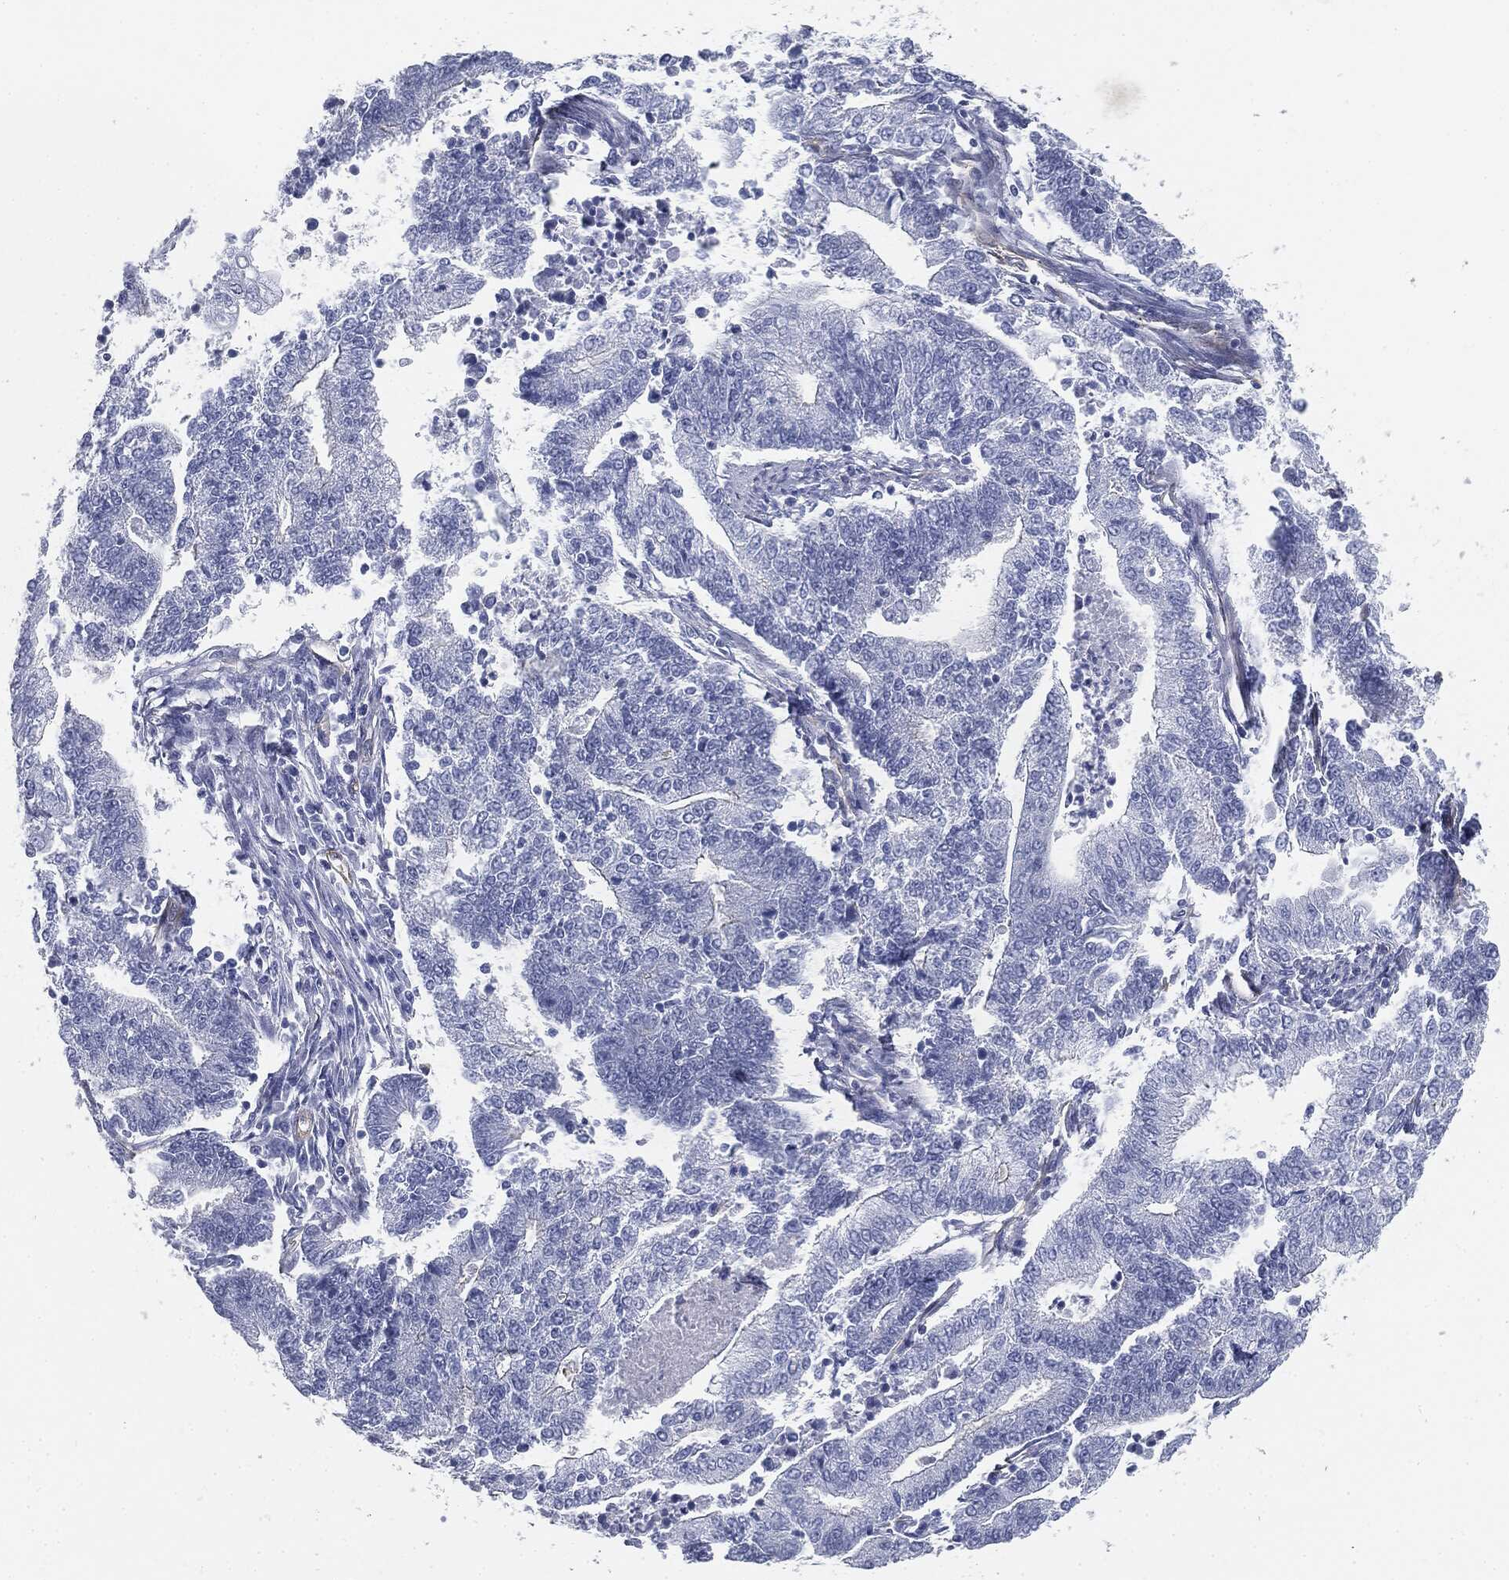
{"staining": {"intensity": "negative", "quantity": "none", "location": "none"}, "tissue": "endometrial cancer", "cell_type": "Tumor cells", "image_type": "cancer", "snomed": [{"axis": "morphology", "description": "Adenocarcinoma, NOS"}, {"axis": "topography", "description": "Uterus"}, {"axis": "topography", "description": "Endometrium"}], "caption": "Tumor cells are negative for brown protein staining in endometrial cancer.", "gene": "MUC5AC", "patient": {"sex": "female", "age": 54}}